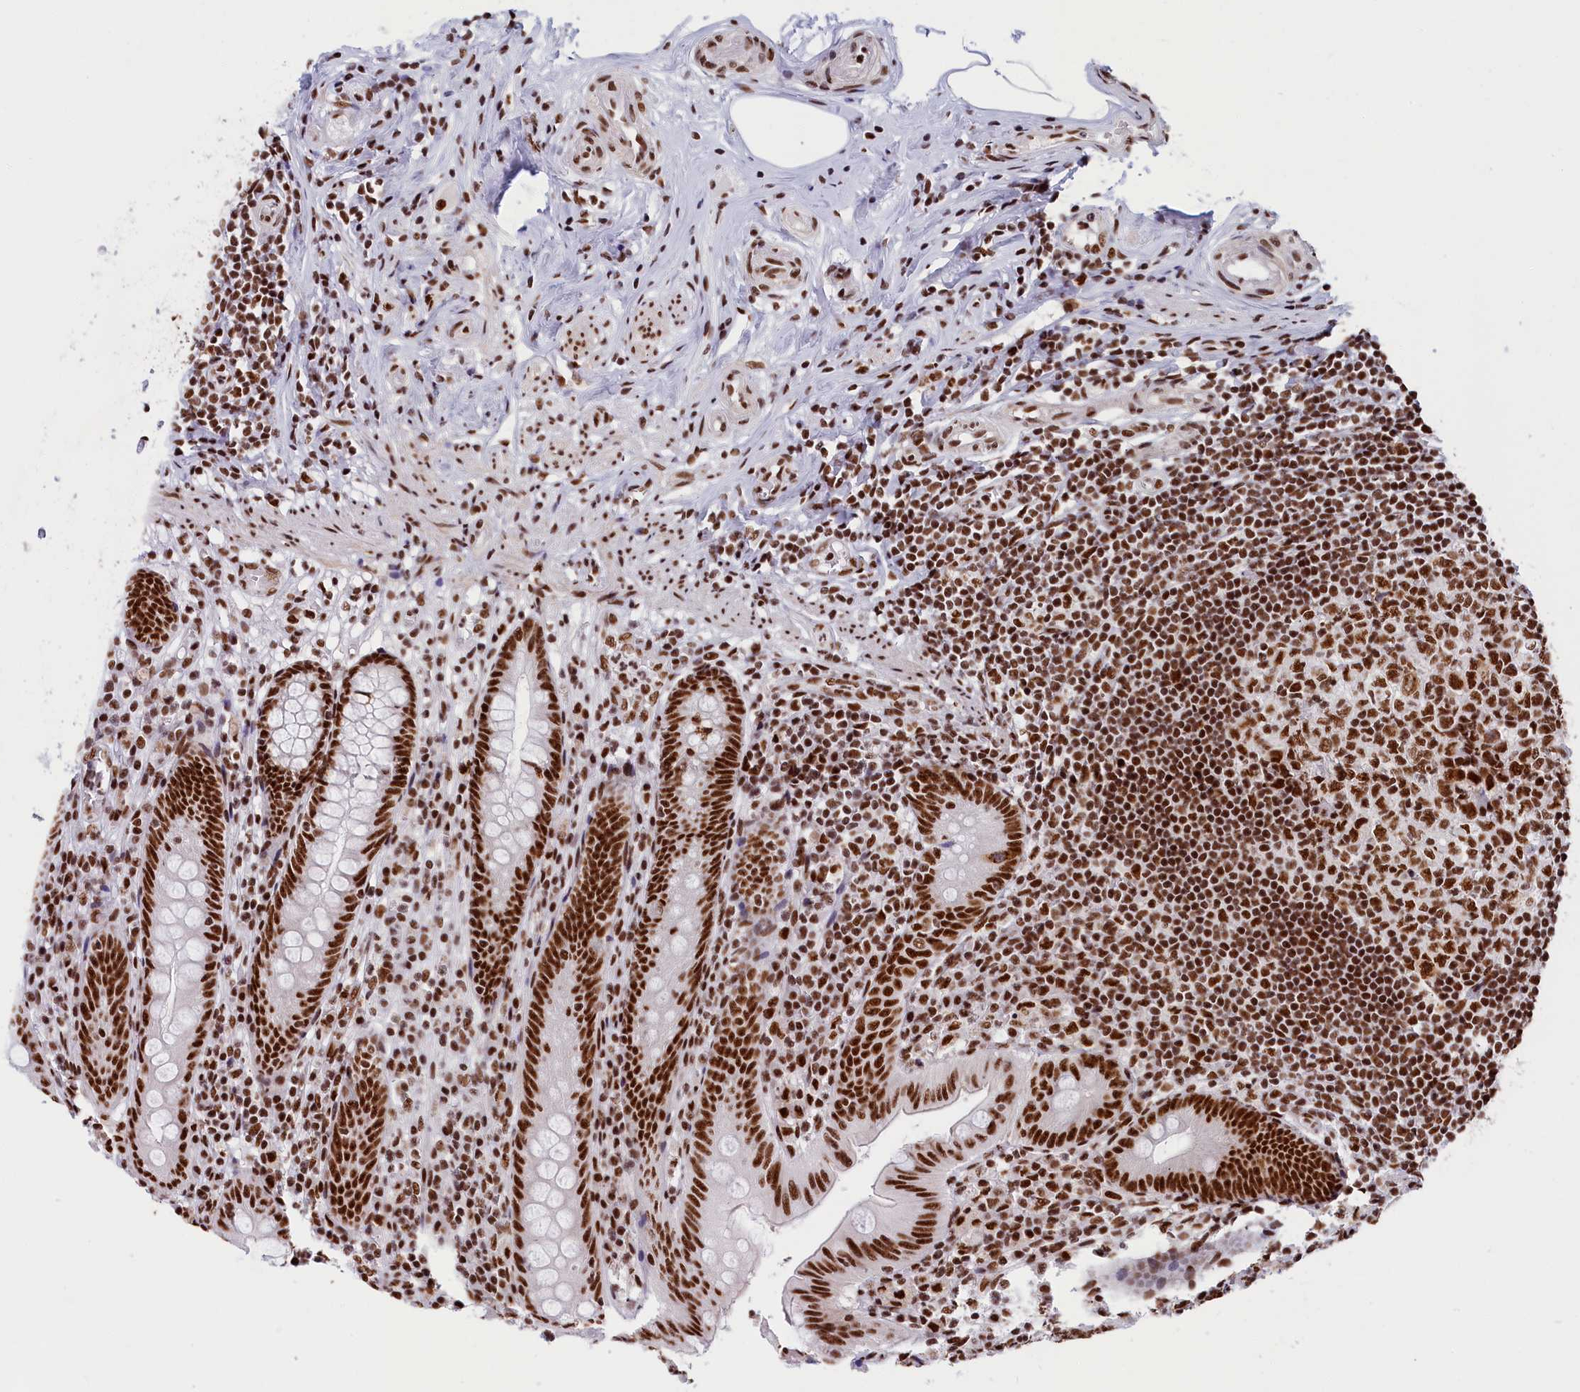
{"staining": {"intensity": "strong", "quantity": ">75%", "location": "nuclear"}, "tissue": "appendix", "cell_type": "Glandular cells", "image_type": "normal", "snomed": [{"axis": "morphology", "description": "Normal tissue, NOS"}, {"axis": "topography", "description": "Appendix"}], "caption": "About >75% of glandular cells in unremarkable appendix exhibit strong nuclear protein positivity as visualized by brown immunohistochemical staining.", "gene": "SNRNP70", "patient": {"sex": "male", "age": 55}}